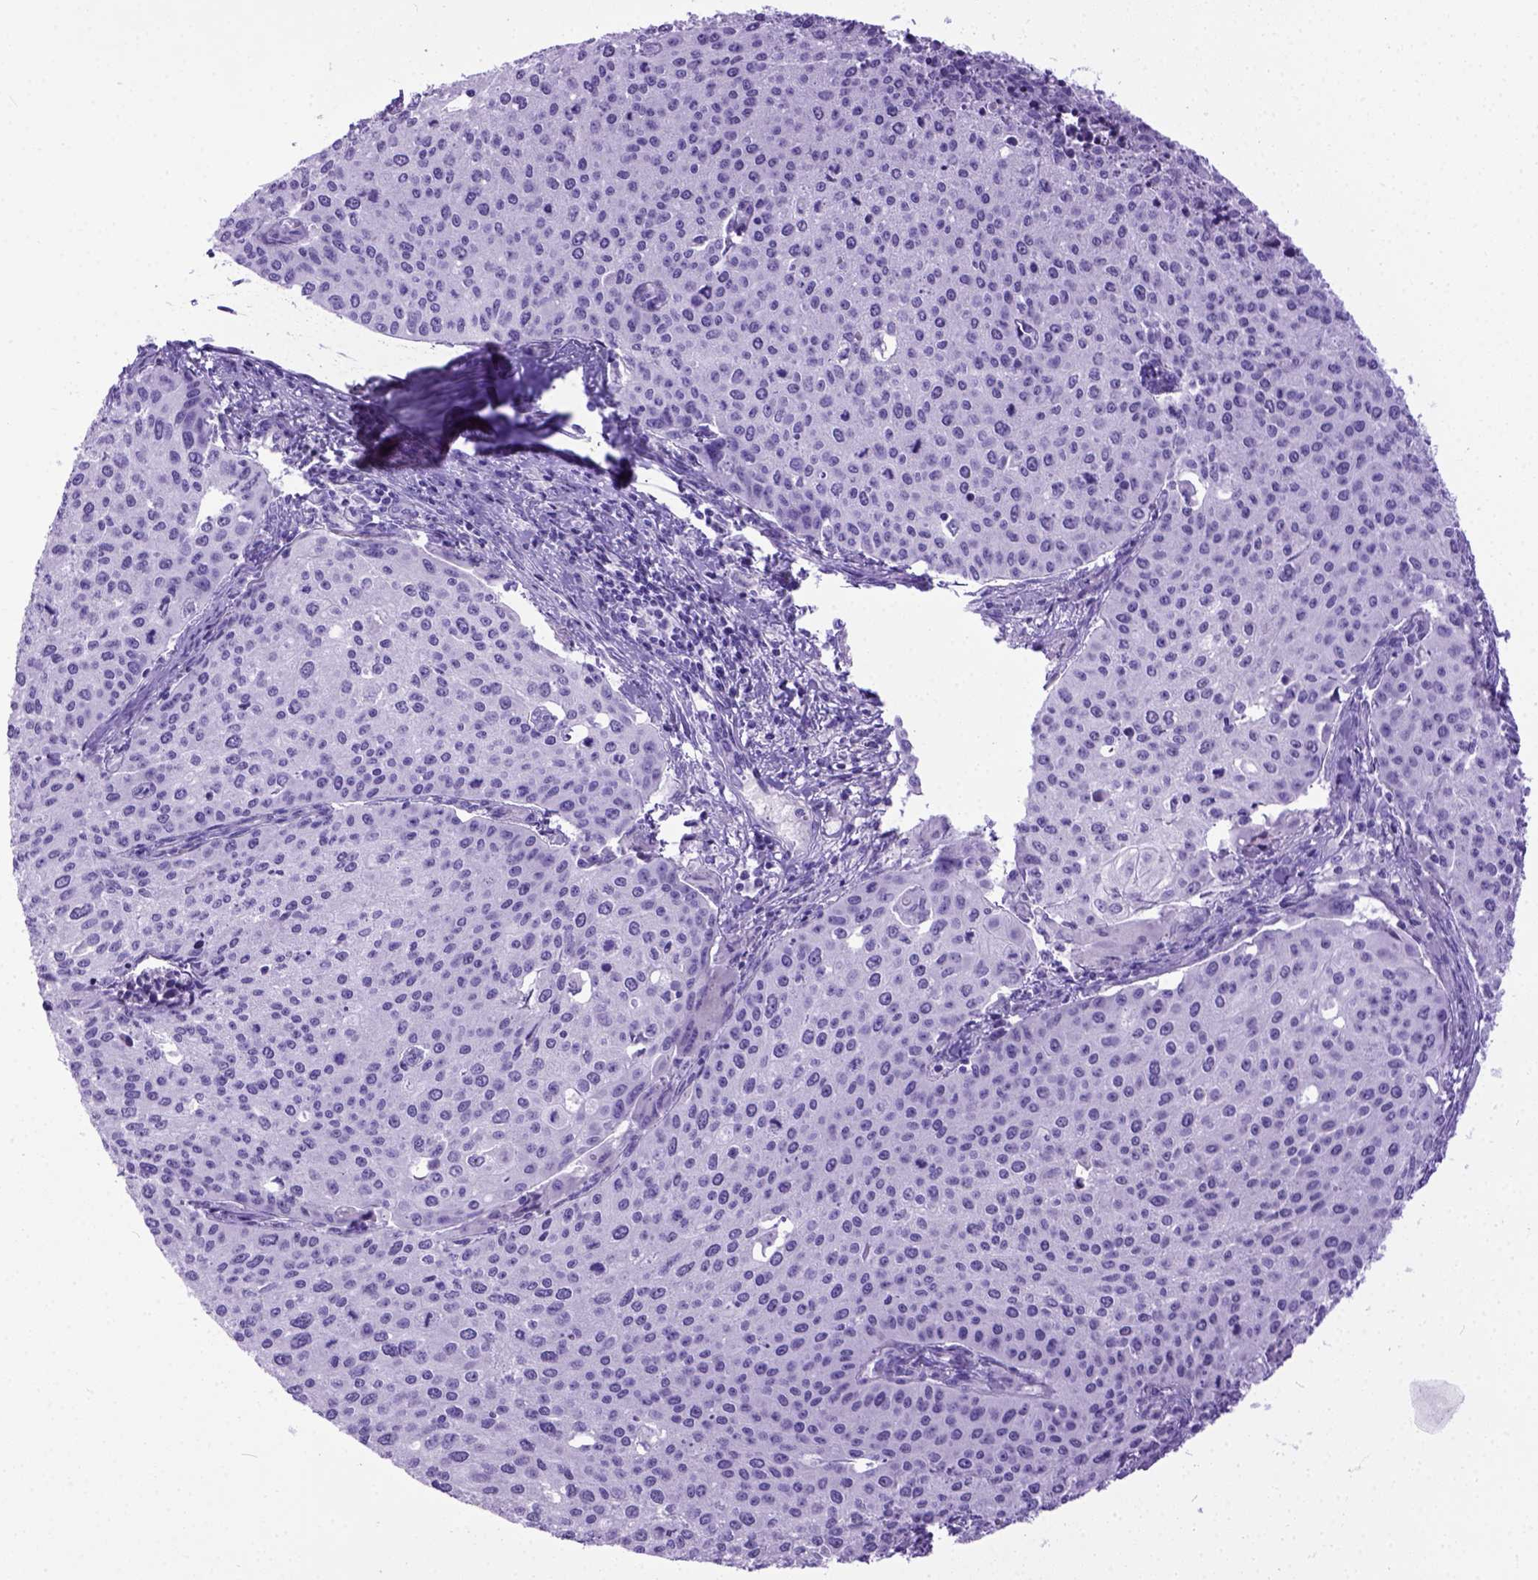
{"staining": {"intensity": "negative", "quantity": "none", "location": "none"}, "tissue": "cervical cancer", "cell_type": "Tumor cells", "image_type": "cancer", "snomed": [{"axis": "morphology", "description": "Squamous cell carcinoma, NOS"}, {"axis": "topography", "description": "Cervix"}], "caption": "There is no significant positivity in tumor cells of cervical squamous cell carcinoma.", "gene": "IGF2", "patient": {"sex": "female", "age": 38}}